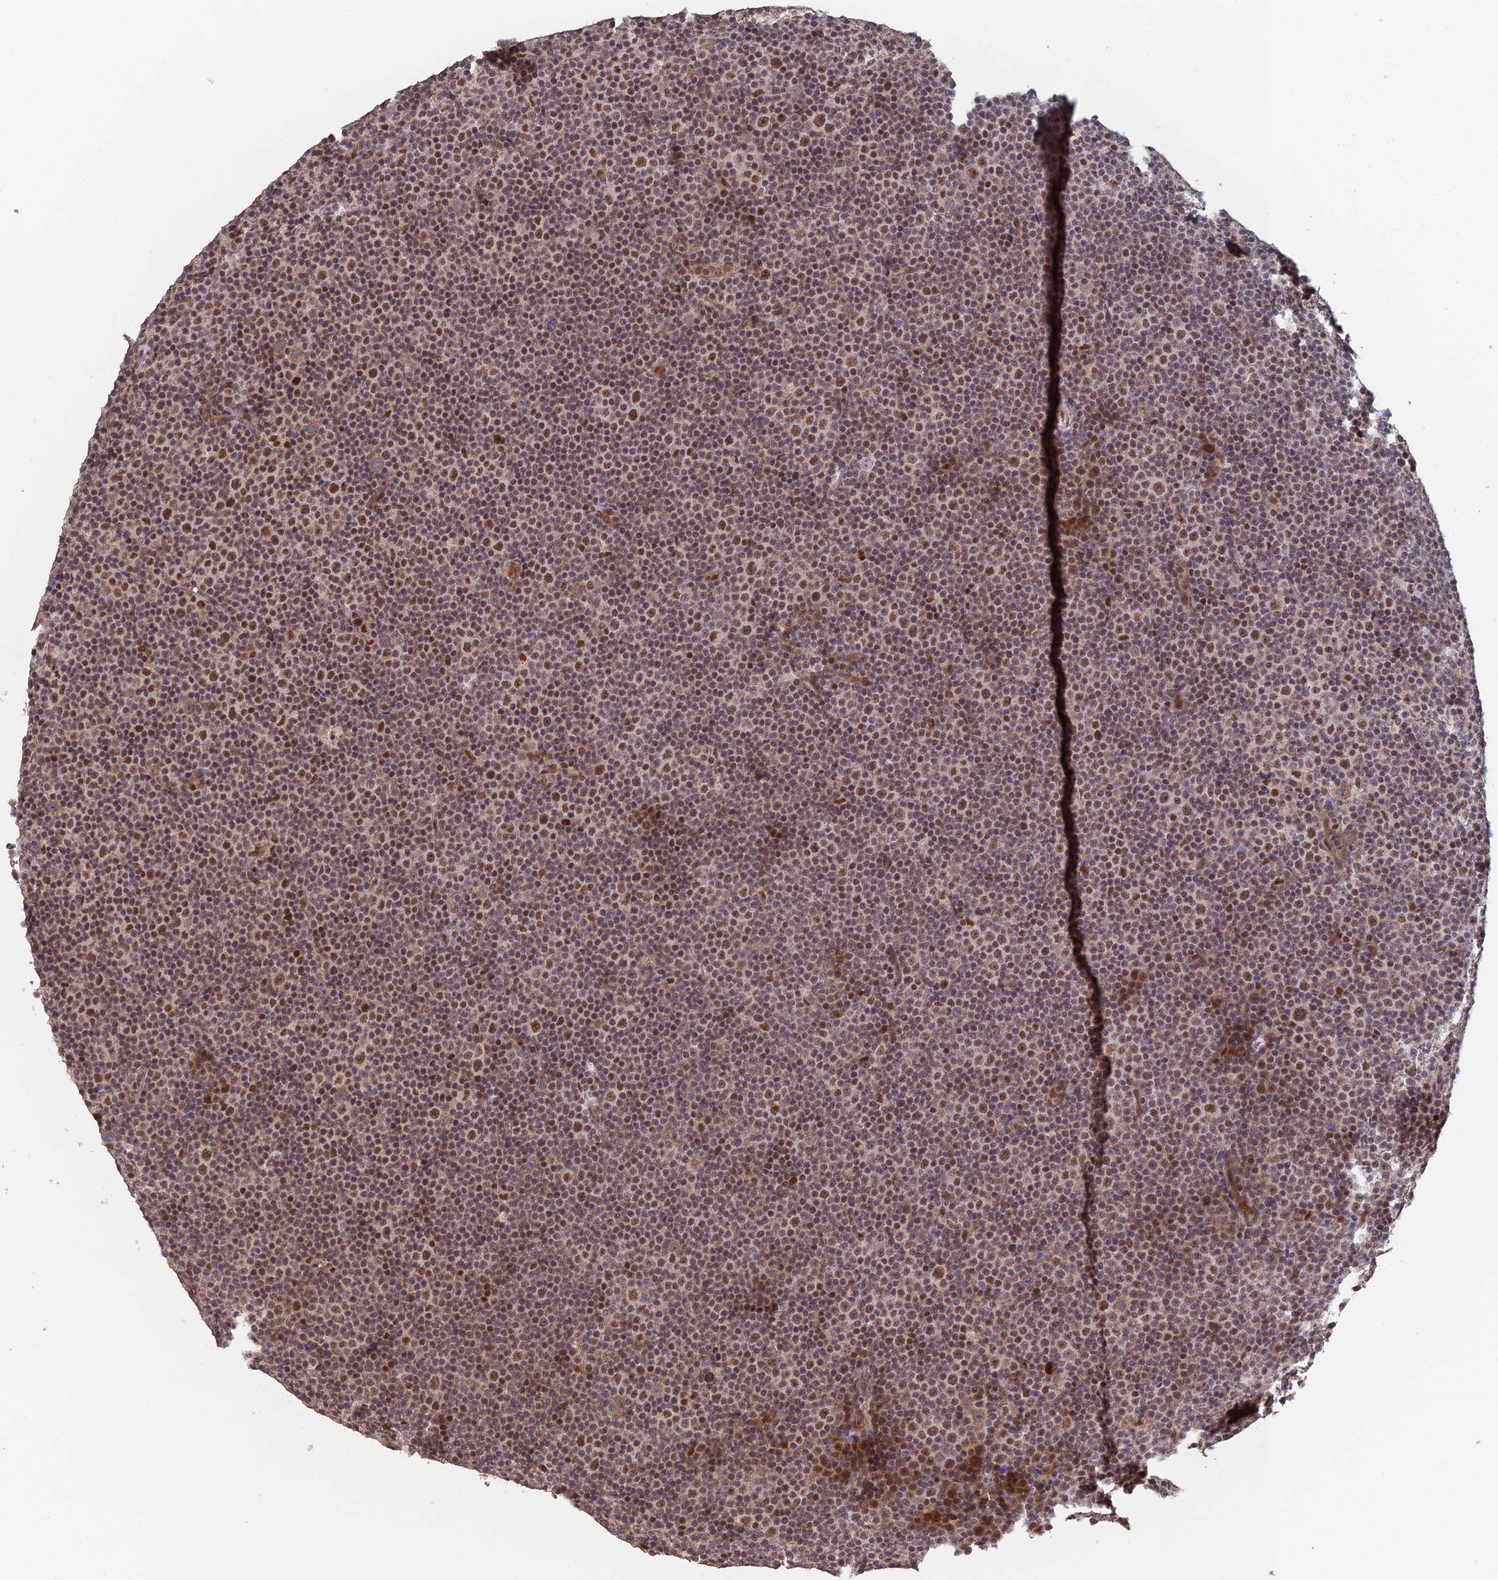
{"staining": {"intensity": "moderate", "quantity": "25%-75%", "location": "nuclear"}, "tissue": "lymphoma", "cell_type": "Tumor cells", "image_type": "cancer", "snomed": [{"axis": "morphology", "description": "Malignant lymphoma, non-Hodgkin's type, Low grade"}, {"axis": "topography", "description": "Lymph node"}], "caption": "A photomicrograph showing moderate nuclear expression in about 25%-75% of tumor cells in malignant lymphoma, non-Hodgkin's type (low-grade), as visualized by brown immunohistochemical staining.", "gene": "ERCC5", "patient": {"sex": "female", "age": 67}}